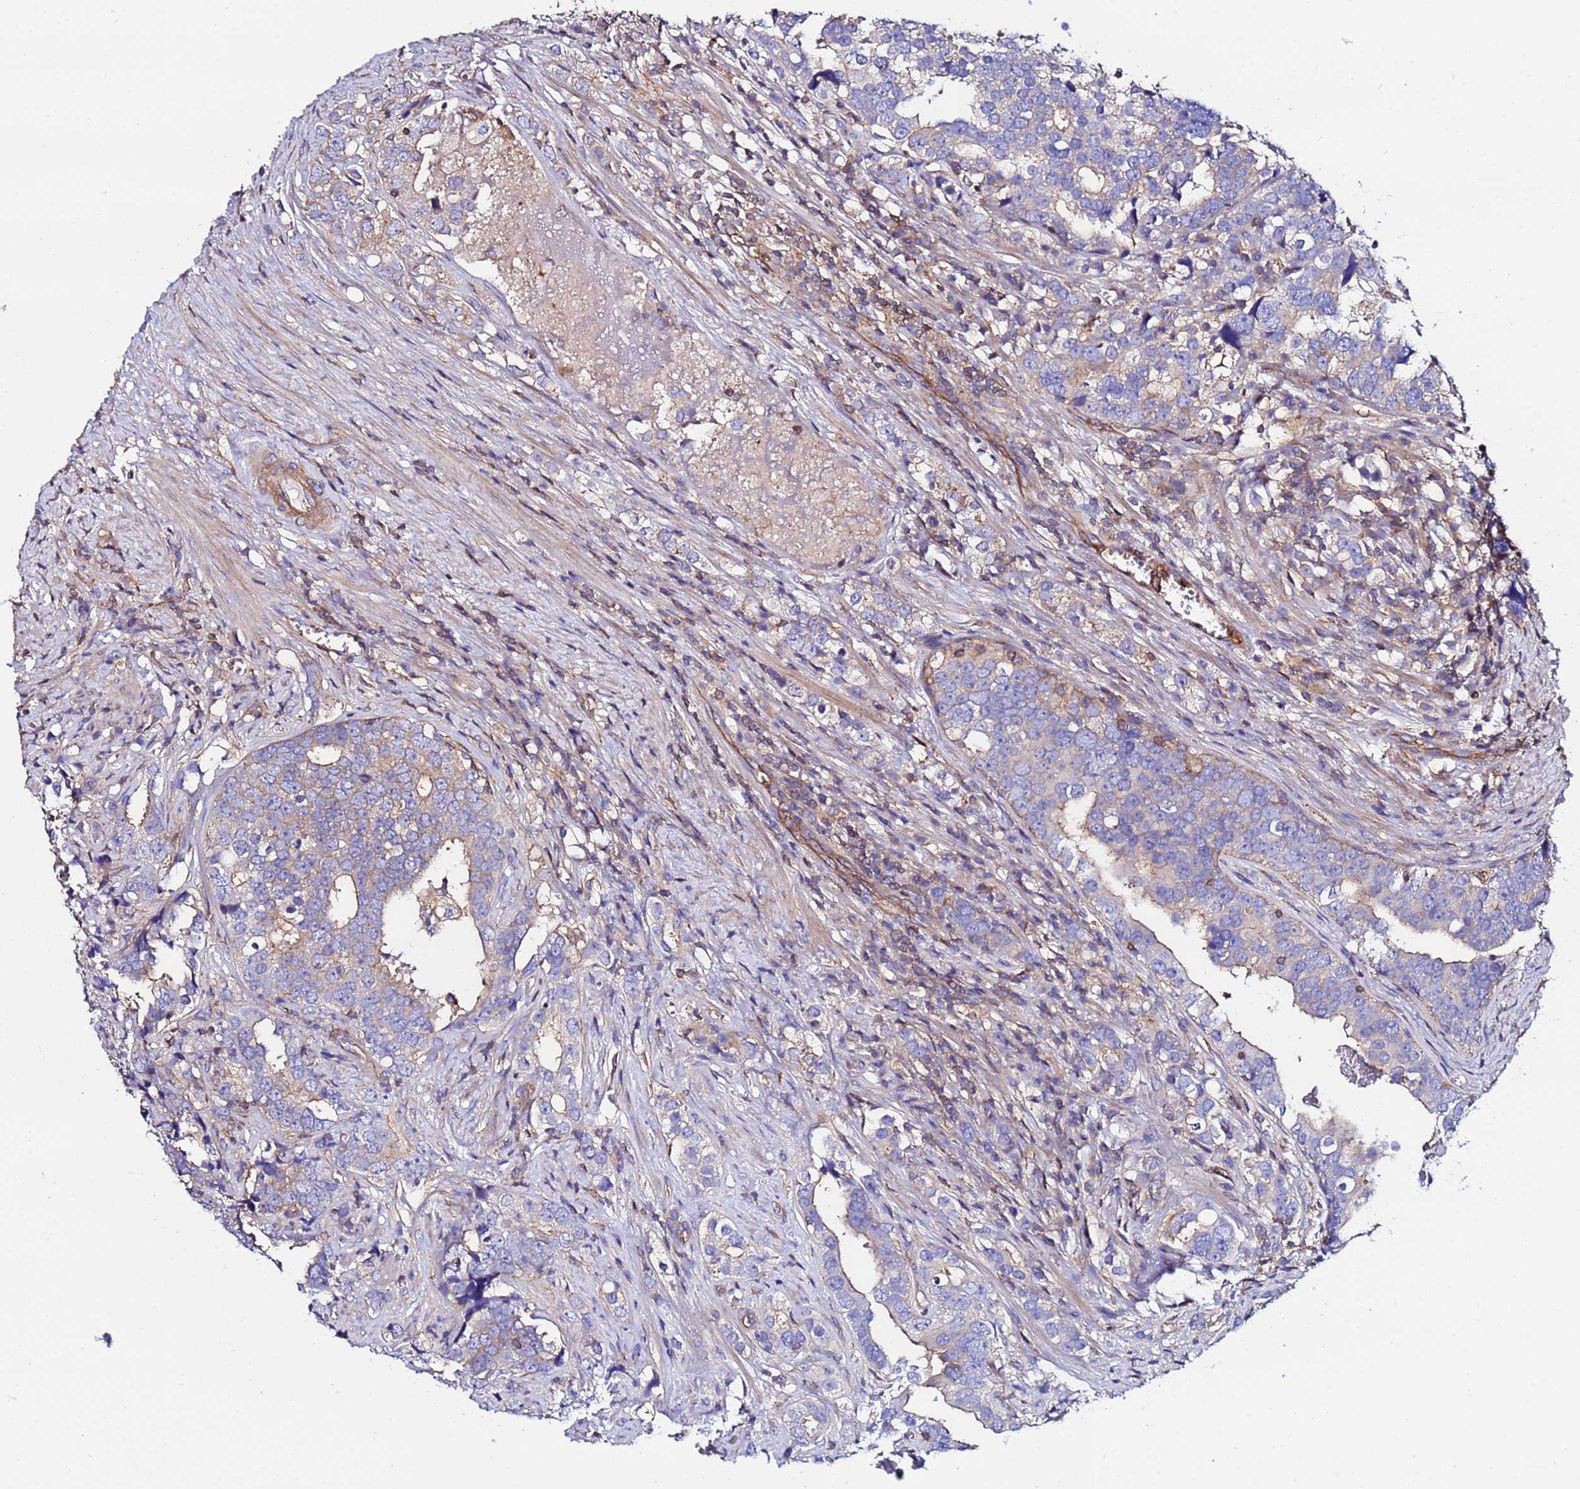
{"staining": {"intensity": "negative", "quantity": "none", "location": "none"}, "tissue": "prostate cancer", "cell_type": "Tumor cells", "image_type": "cancer", "snomed": [{"axis": "morphology", "description": "Adenocarcinoma, High grade"}, {"axis": "topography", "description": "Prostate"}], "caption": "Immunohistochemistry photomicrograph of human adenocarcinoma (high-grade) (prostate) stained for a protein (brown), which shows no expression in tumor cells.", "gene": "POTEE", "patient": {"sex": "male", "age": 71}}